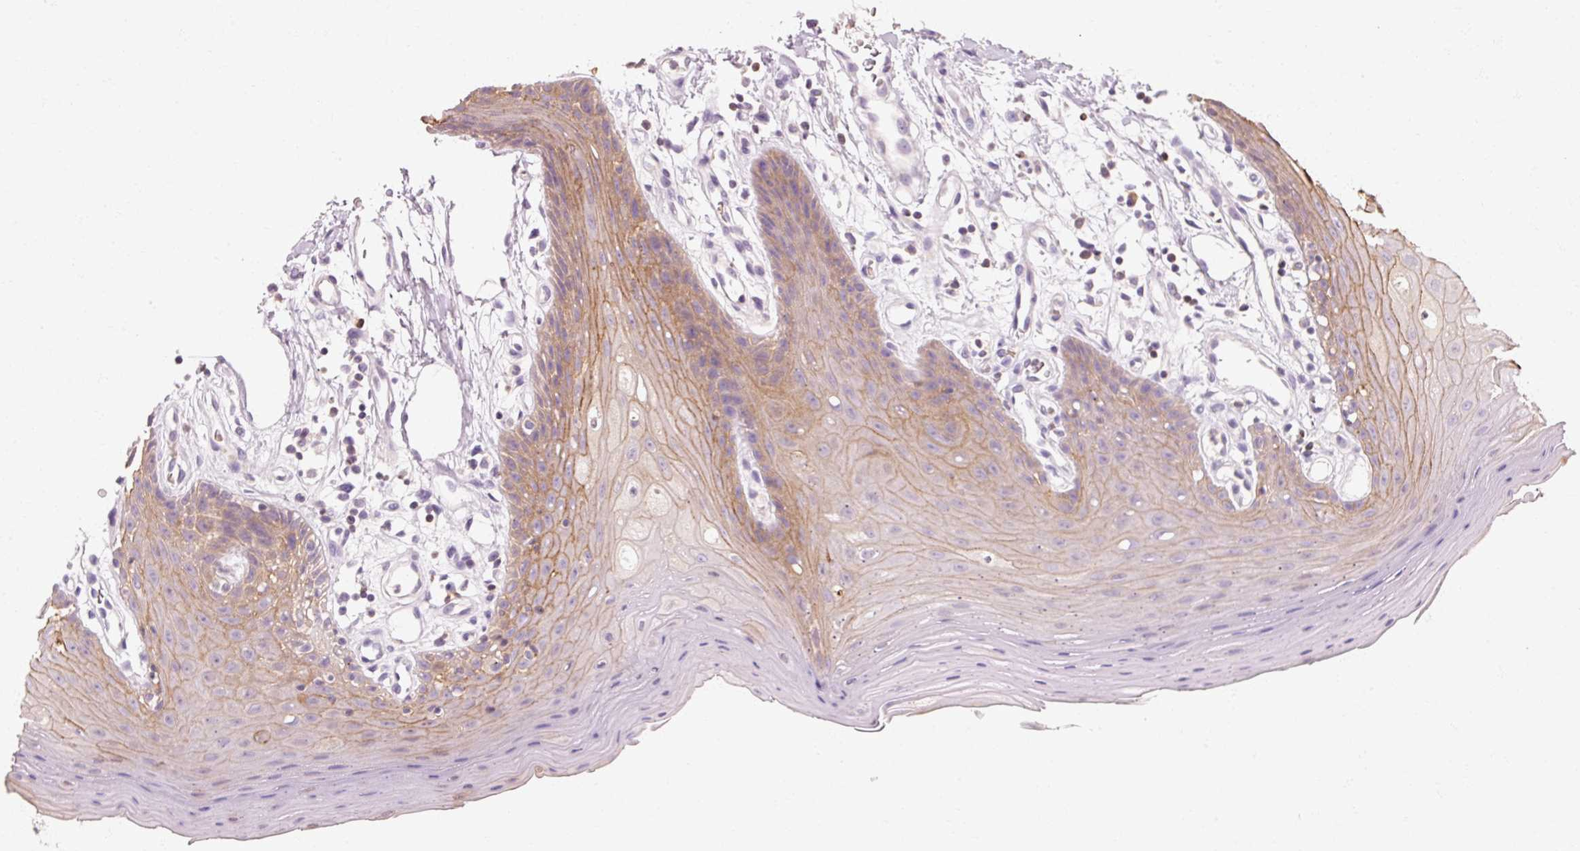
{"staining": {"intensity": "moderate", "quantity": "25%-75%", "location": "cytoplasmic/membranous"}, "tissue": "oral mucosa", "cell_type": "Squamous epithelial cells", "image_type": "normal", "snomed": [{"axis": "morphology", "description": "Normal tissue, NOS"}, {"axis": "topography", "description": "Oral tissue"}, {"axis": "topography", "description": "Tounge, NOS"}], "caption": "Moderate cytoplasmic/membranous protein expression is appreciated in about 25%-75% of squamous epithelial cells in oral mucosa.", "gene": "OR8K1", "patient": {"sex": "female", "age": 59}}